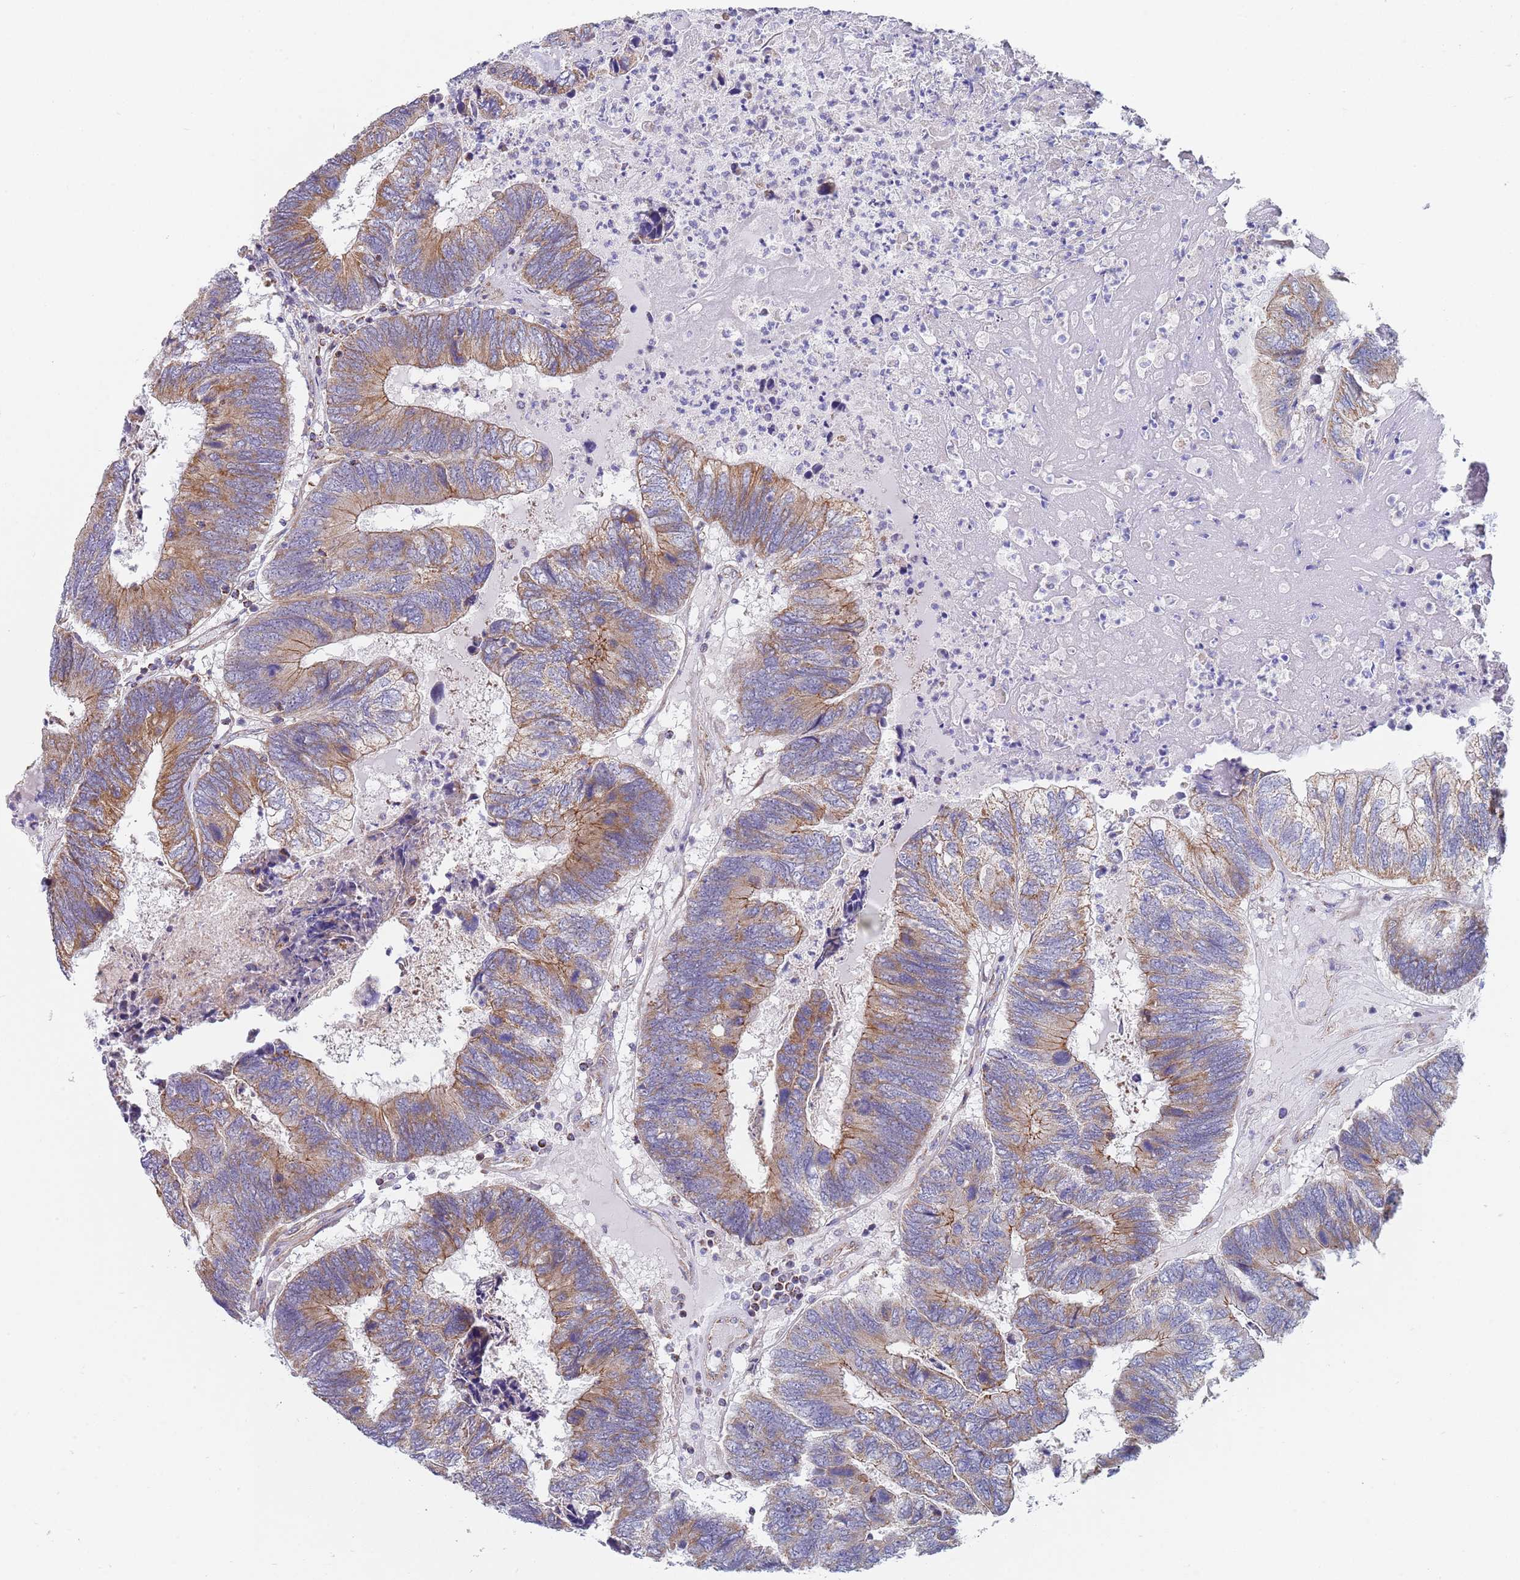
{"staining": {"intensity": "moderate", "quantity": ">75%", "location": "cytoplasmic/membranous"}, "tissue": "colorectal cancer", "cell_type": "Tumor cells", "image_type": "cancer", "snomed": [{"axis": "morphology", "description": "Adenocarcinoma, NOS"}, {"axis": "topography", "description": "Colon"}], "caption": "Protein expression analysis of adenocarcinoma (colorectal) demonstrates moderate cytoplasmic/membranous positivity in about >75% of tumor cells.", "gene": "PWWP3A", "patient": {"sex": "female", "age": 67}}